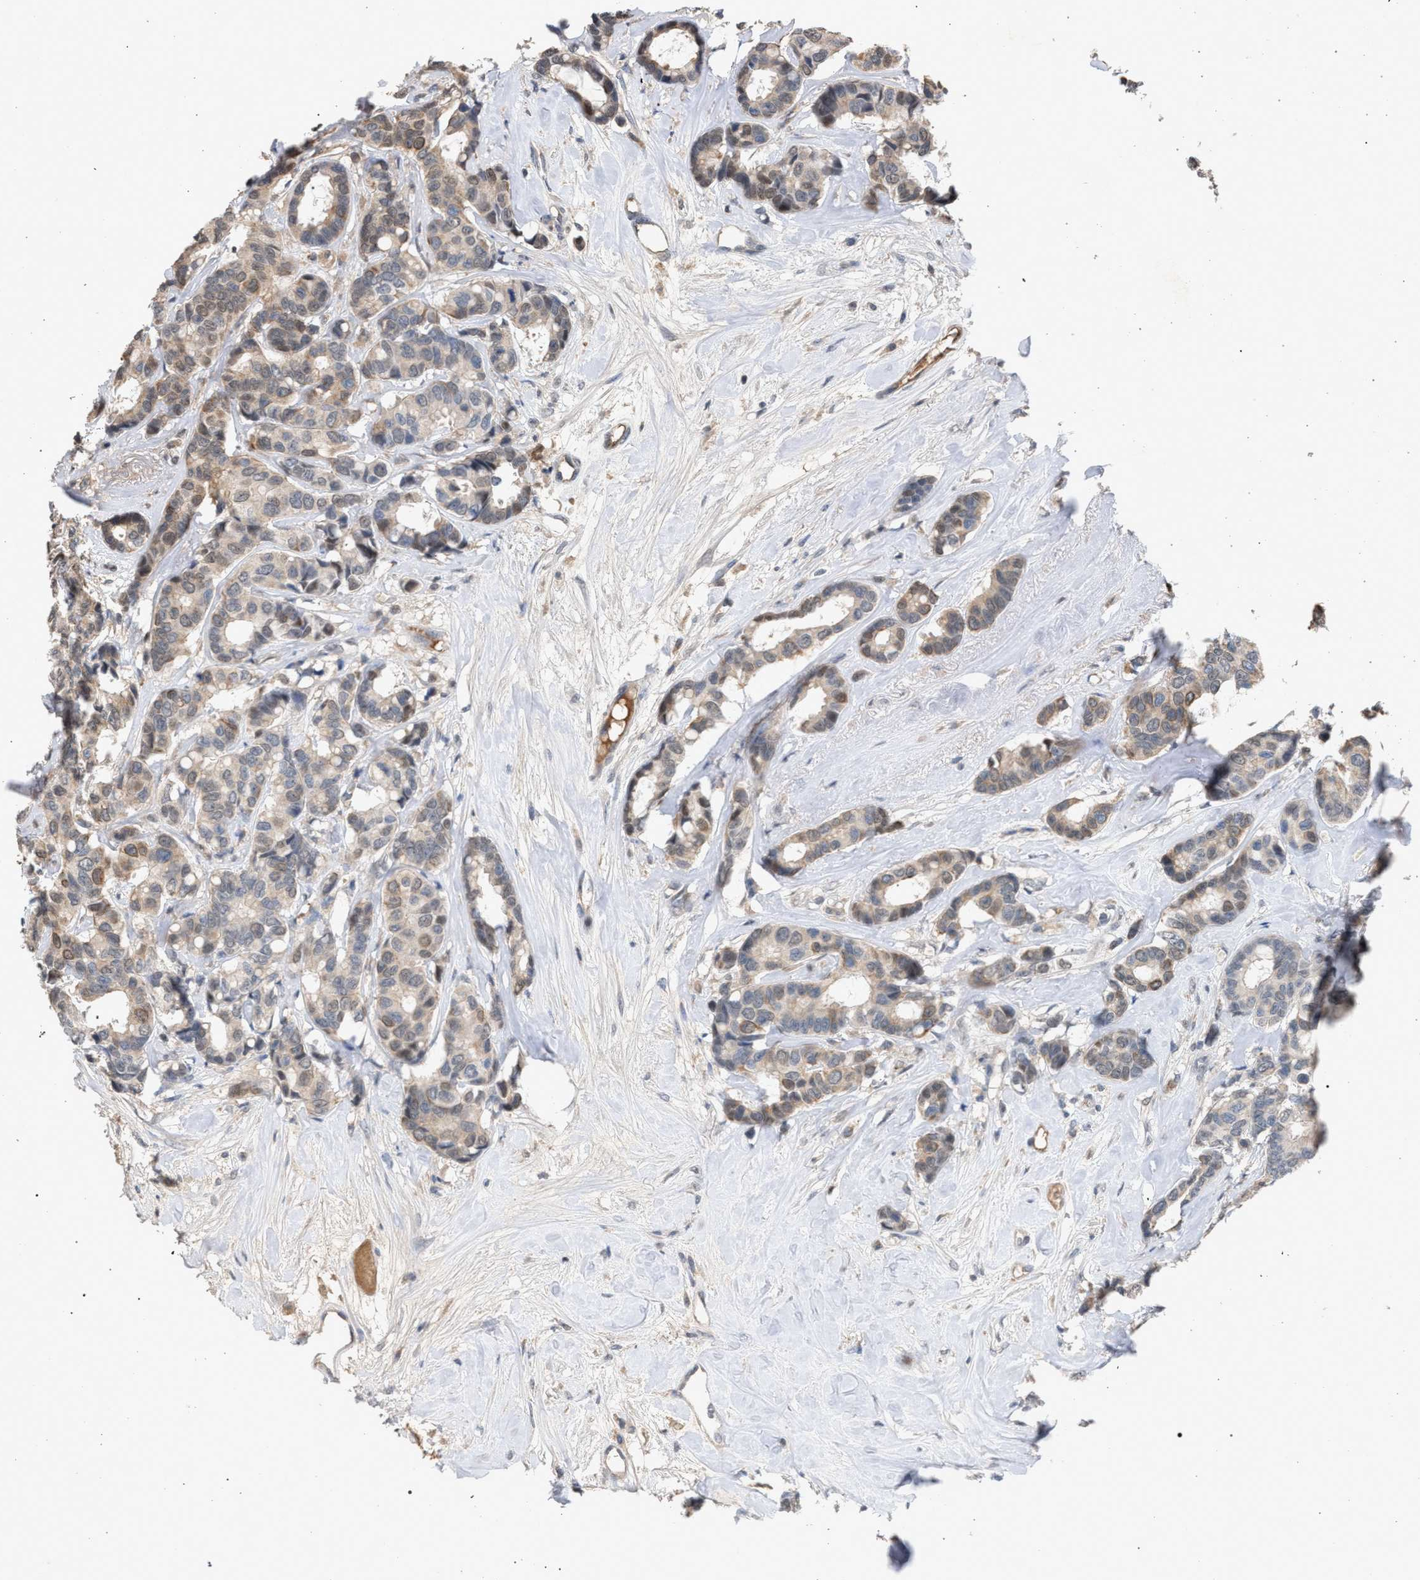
{"staining": {"intensity": "weak", "quantity": "25%-75%", "location": "cytoplasmic/membranous,nuclear"}, "tissue": "breast cancer", "cell_type": "Tumor cells", "image_type": "cancer", "snomed": [{"axis": "morphology", "description": "Duct carcinoma"}, {"axis": "topography", "description": "Breast"}], "caption": "The image demonstrates staining of breast cancer, revealing weak cytoplasmic/membranous and nuclear protein staining (brown color) within tumor cells.", "gene": "TECPR1", "patient": {"sex": "female", "age": 87}}